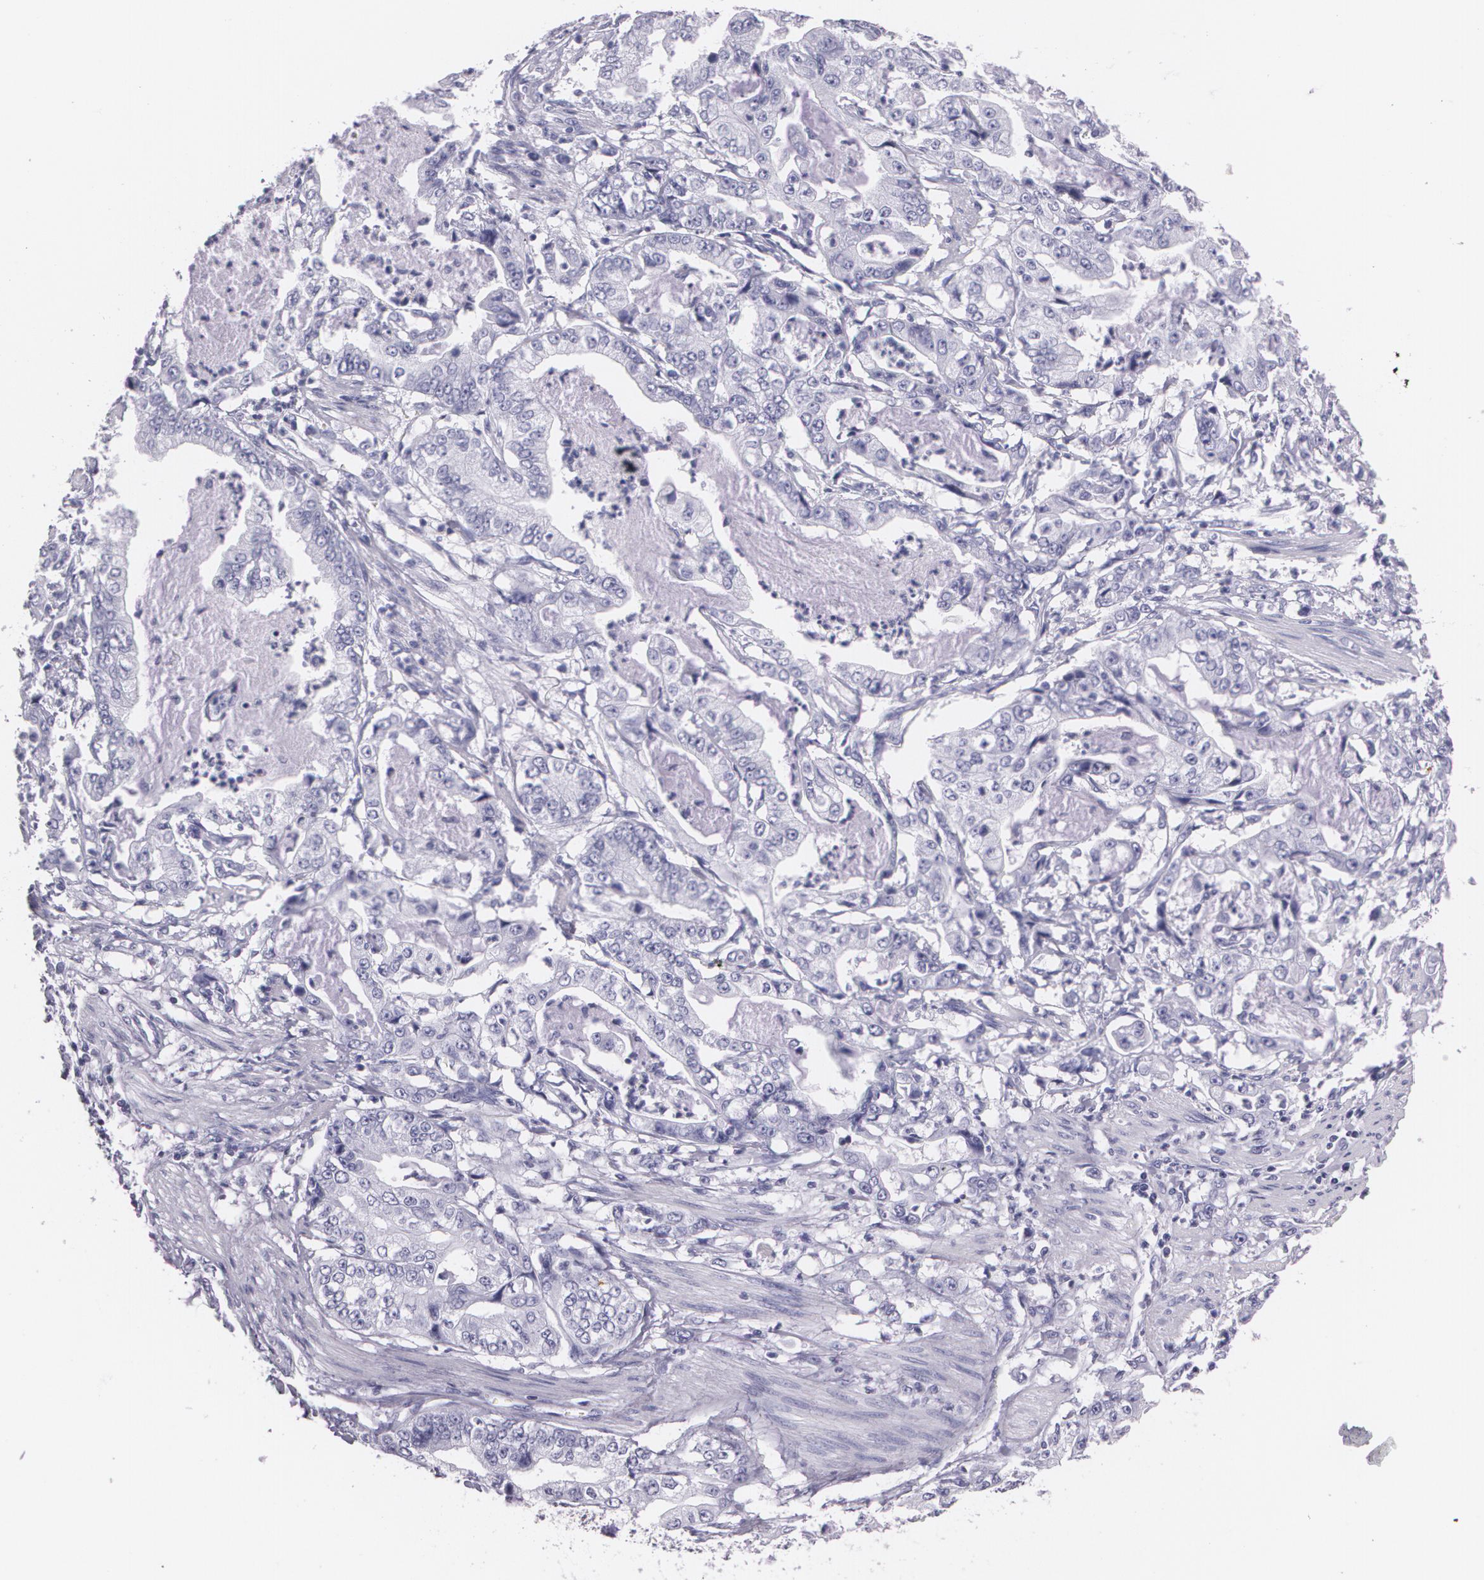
{"staining": {"intensity": "negative", "quantity": "none", "location": "none"}, "tissue": "stomach cancer", "cell_type": "Tumor cells", "image_type": "cancer", "snomed": [{"axis": "morphology", "description": "Adenocarcinoma, NOS"}, {"axis": "topography", "description": "Pancreas"}, {"axis": "topography", "description": "Stomach, upper"}], "caption": "Immunohistochemistry photomicrograph of adenocarcinoma (stomach) stained for a protein (brown), which shows no staining in tumor cells.", "gene": "DLG4", "patient": {"sex": "male", "age": 77}}